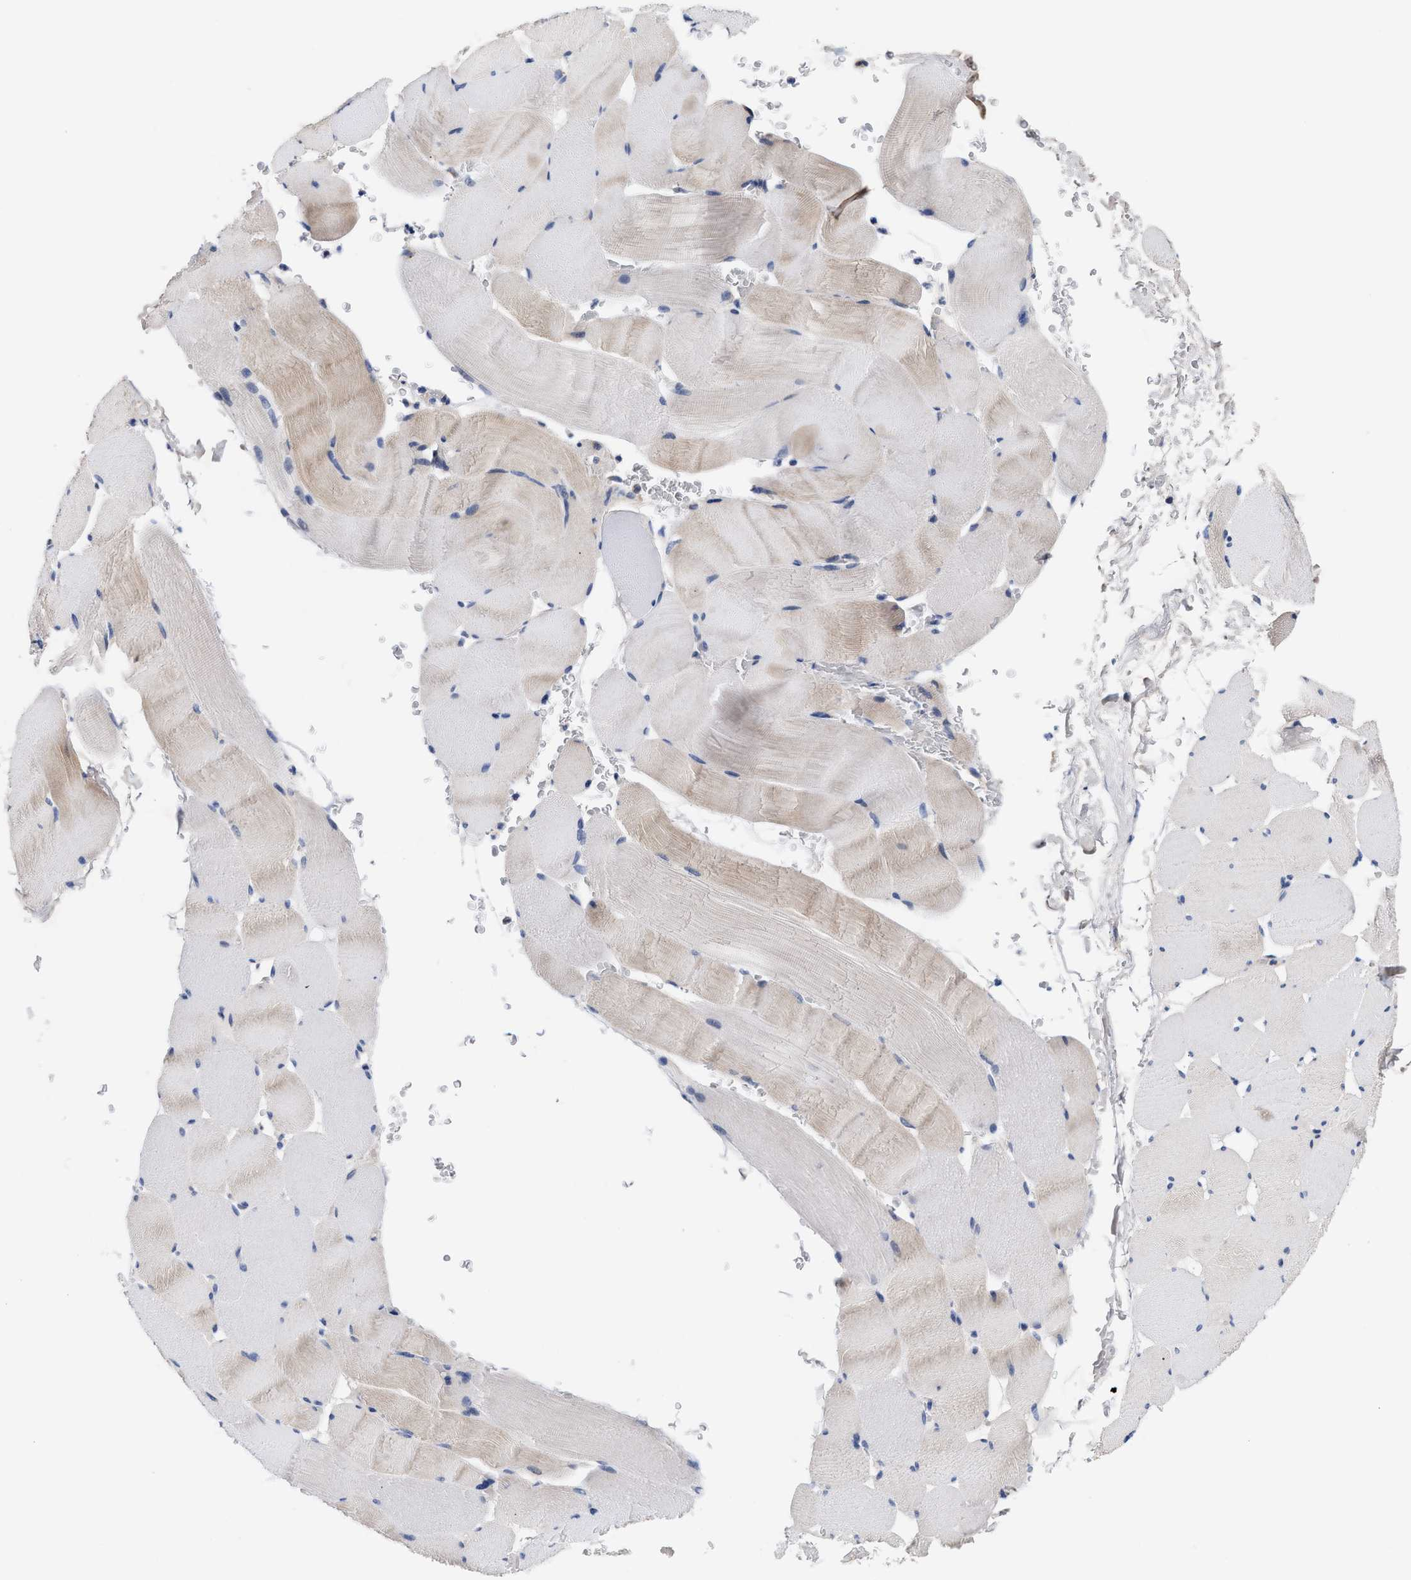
{"staining": {"intensity": "negative", "quantity": "none", "location": "none"}, "tissue": "skeletal muscle", "cell_type": "Myocytes", "image_type": "normal", "snomed": [{"axis": "morphology", "description": "Normal tissue, NOS"}, {"axis": "topography", "description": "Skeletal muscle"}], "caption": "Protein analysis of normal skeletal muscle displays no significant staining in myocytes. Brightfield microscopy of immunohistochemistry (IHC) stained with DAB (3,3'-diaminobenzidine) (brown) and hematoxylin (blue), captured at high magnification.", "gene": "ACTL7B", "patient": {"sex": "male", "age": 62}}